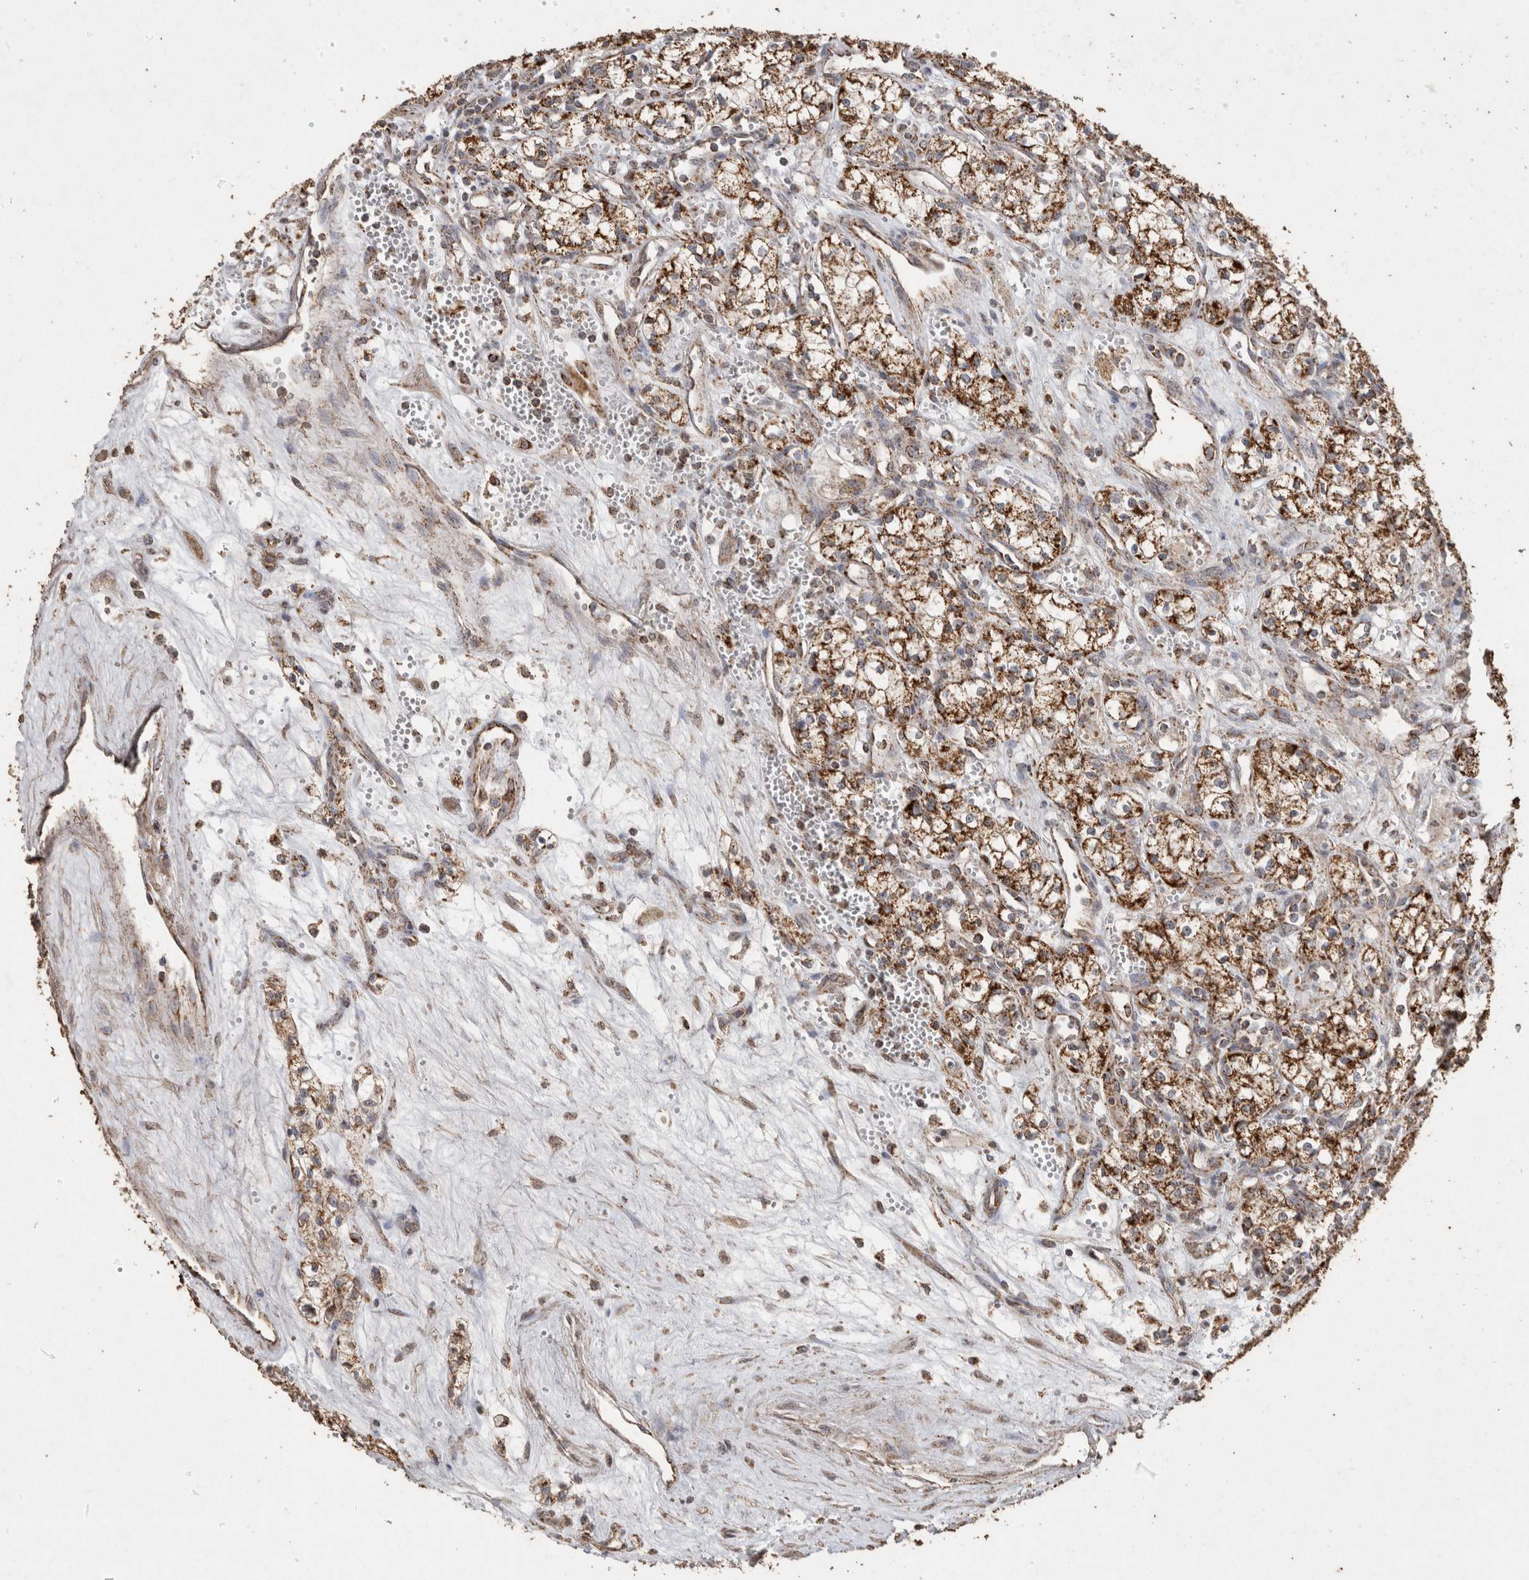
{"staining": {"intensity": "strong", "quantity": ">75%", "location": "cytoplasmic/membranous"}, "tissue": "renal cancer", "cell_type": "Tumor cells", "image_type": "cancer", "snomed": [{"axis": "morphology", "description": "Adenocarcinoma, NOS"}, {"axis": "topography", "description": "Kidney"}], "caption": "Adenocarcinoma (renal) tissue reveals strong cytoplasmic/membranous staining in approximately >75% of tumor cells Using DAB (3,3'-diaminobenzidine) (brown) and hematoxylin (blue) stains, captured at high magnification using brightfield microscopy.", "gene": "ACADM", "patient": {"sex": "male", "age": 59}}